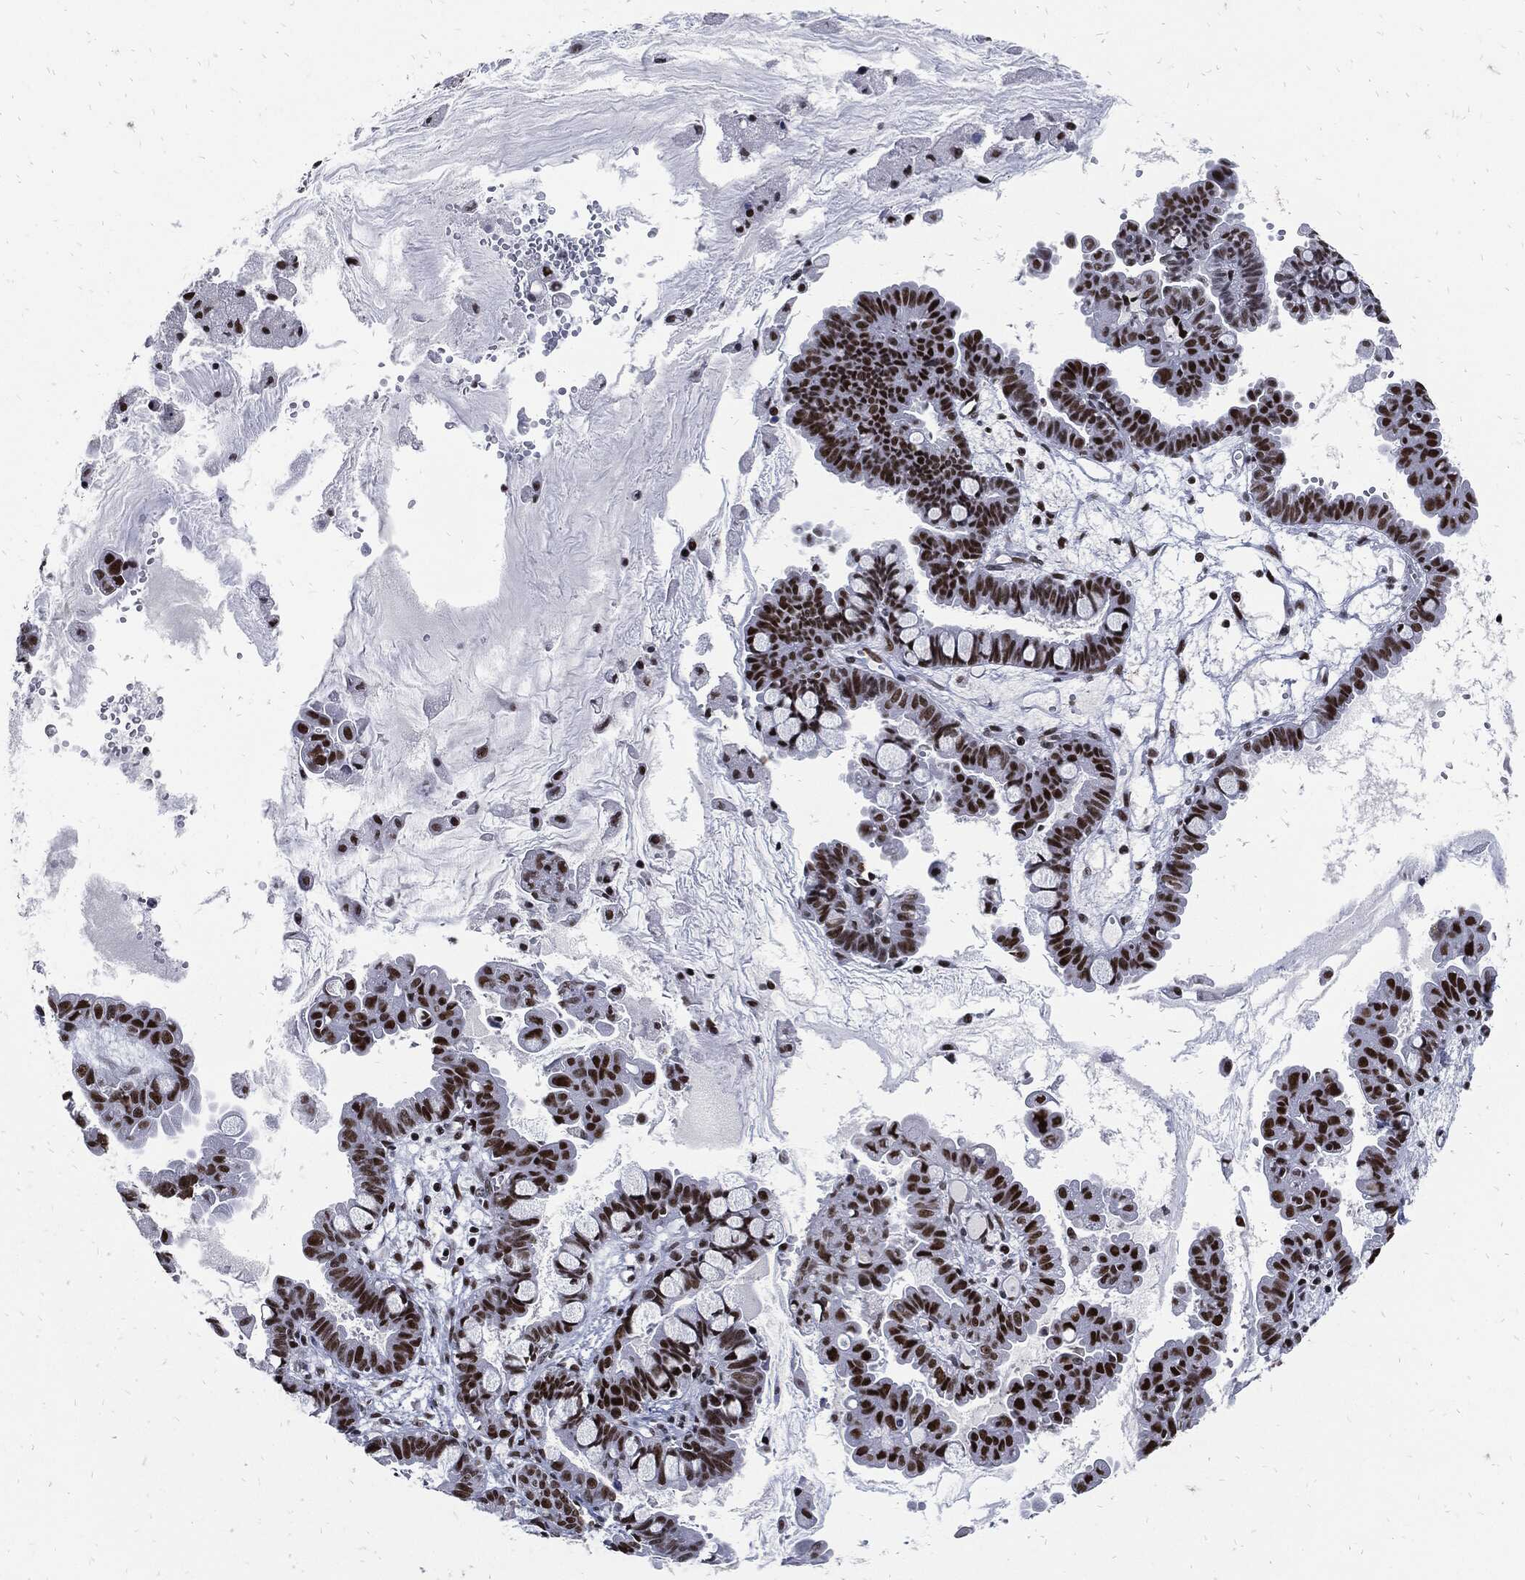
{"staining": {"intensity": "strong", "quantity": ">75%", "location": "nuclear"}, "tissue": "ovarian cancer", "cell_type": "Tumor cells", "image_type": "cancer", "snomed": [{"axis": "morphology", "description": "Cystadenocarcinoma, mucinous, NOS"}, {"axis": "topography", "description": "Ovary"}], "caption": "Human ovarian mucinous cystadenocarcinoma stained with a protein marker reveals strong staining in tumor cells.", "gene": "TERF2", "patient": {"sex": "female", "age": 63}}